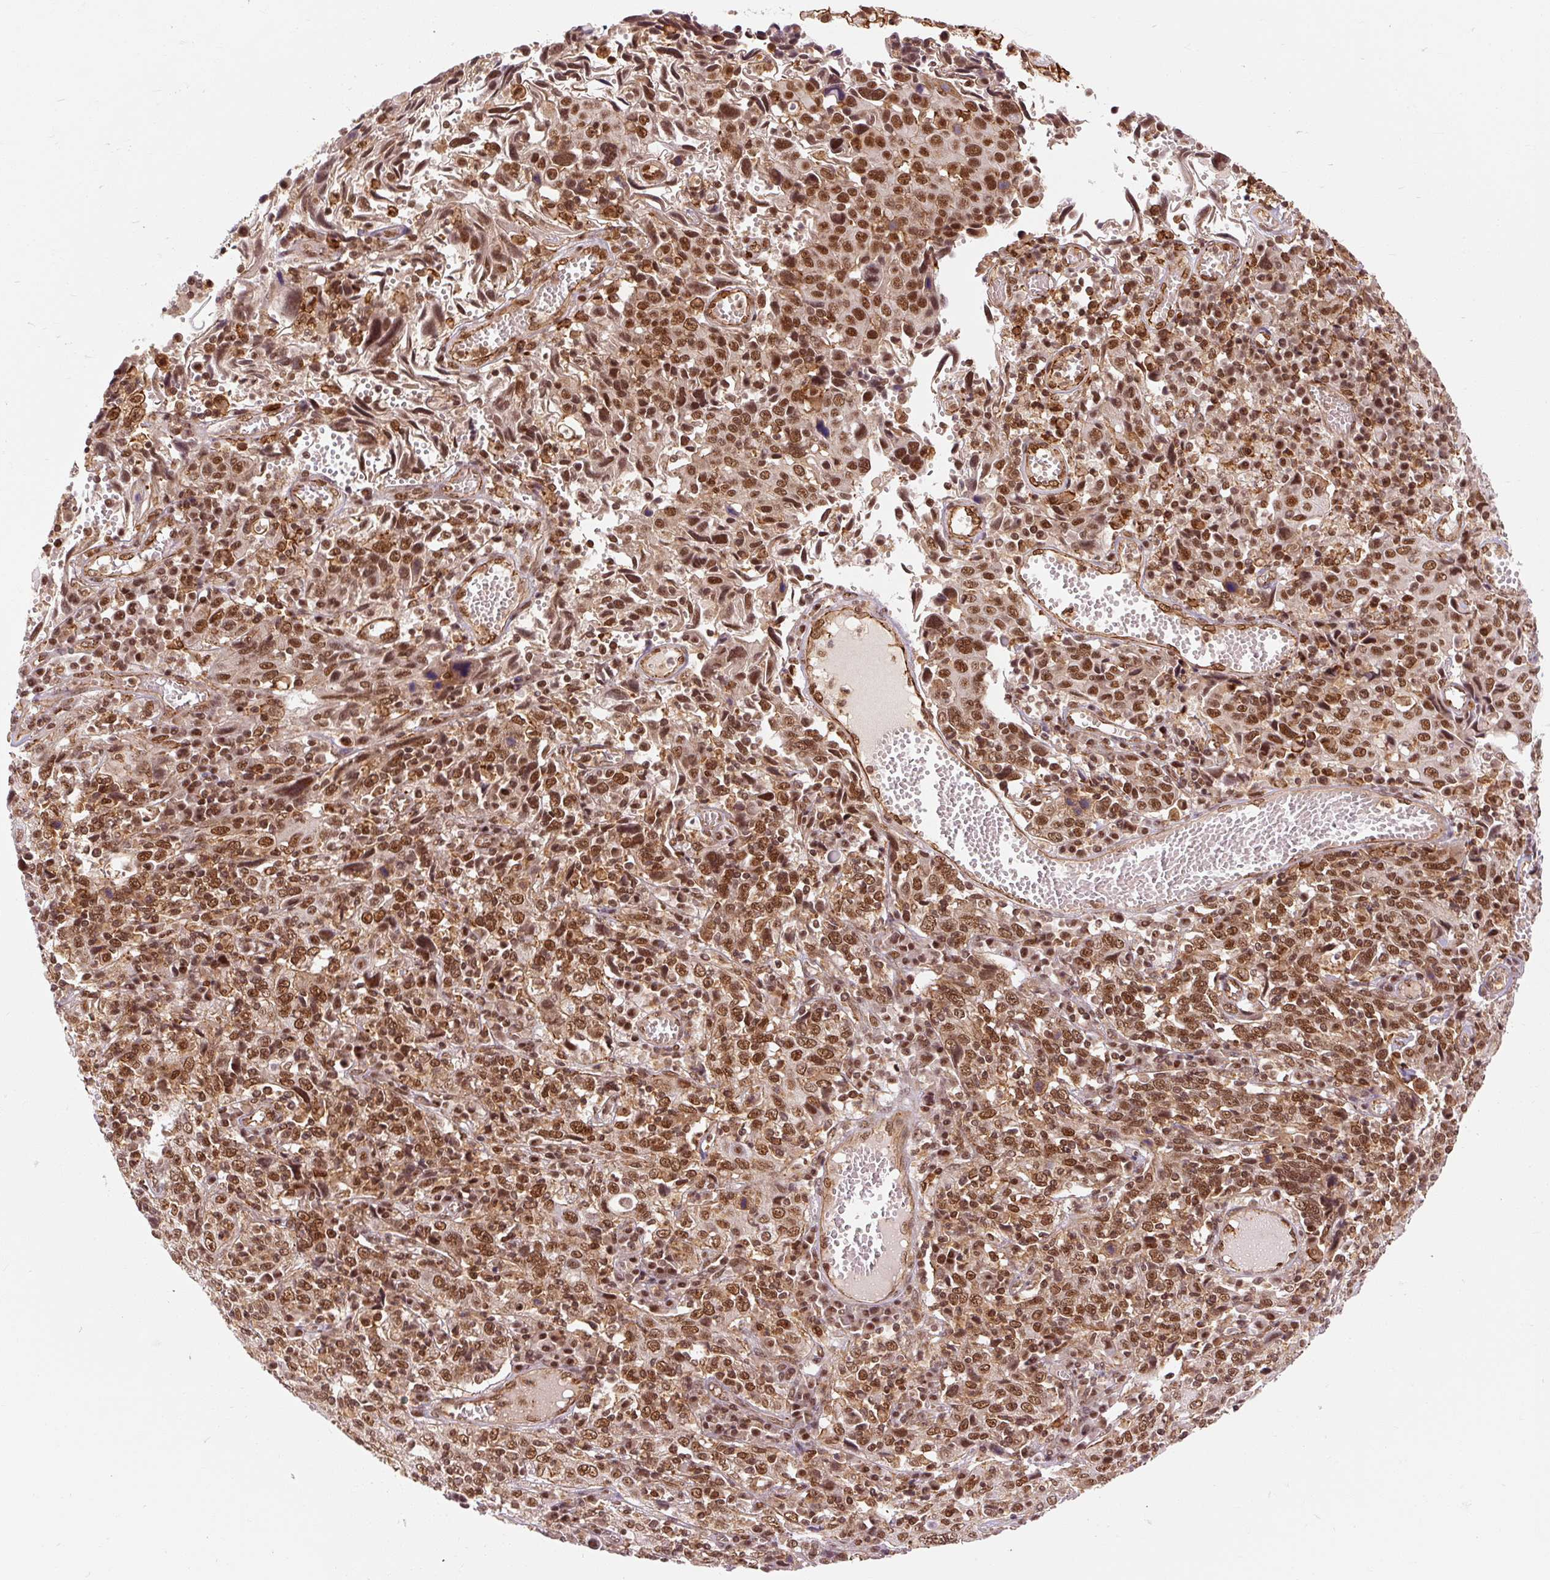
{"staining": {"intensity": "strong", "quantity": ">75%", "location": "cytoplasmic/membranous,nuclear"}, "tissue": "cervical cancer", "cell_type": "Tumor cells", "image_type": "cancer", "snomed": [{"axis": "morphology", "description": "Squamous cell carcinoma, NOS"}, {"axis": "topography", "description": "Cervix"}], "caption": "Immunohistochemical staining of cervical cancer (squamous cell carcinoma) displays high levels of strong cytoplasmic/membranous and nuclear expression in about >75% of tumor cells.", "gene": "CSTF1", "patient": {"sex": "female", "age": 46}}